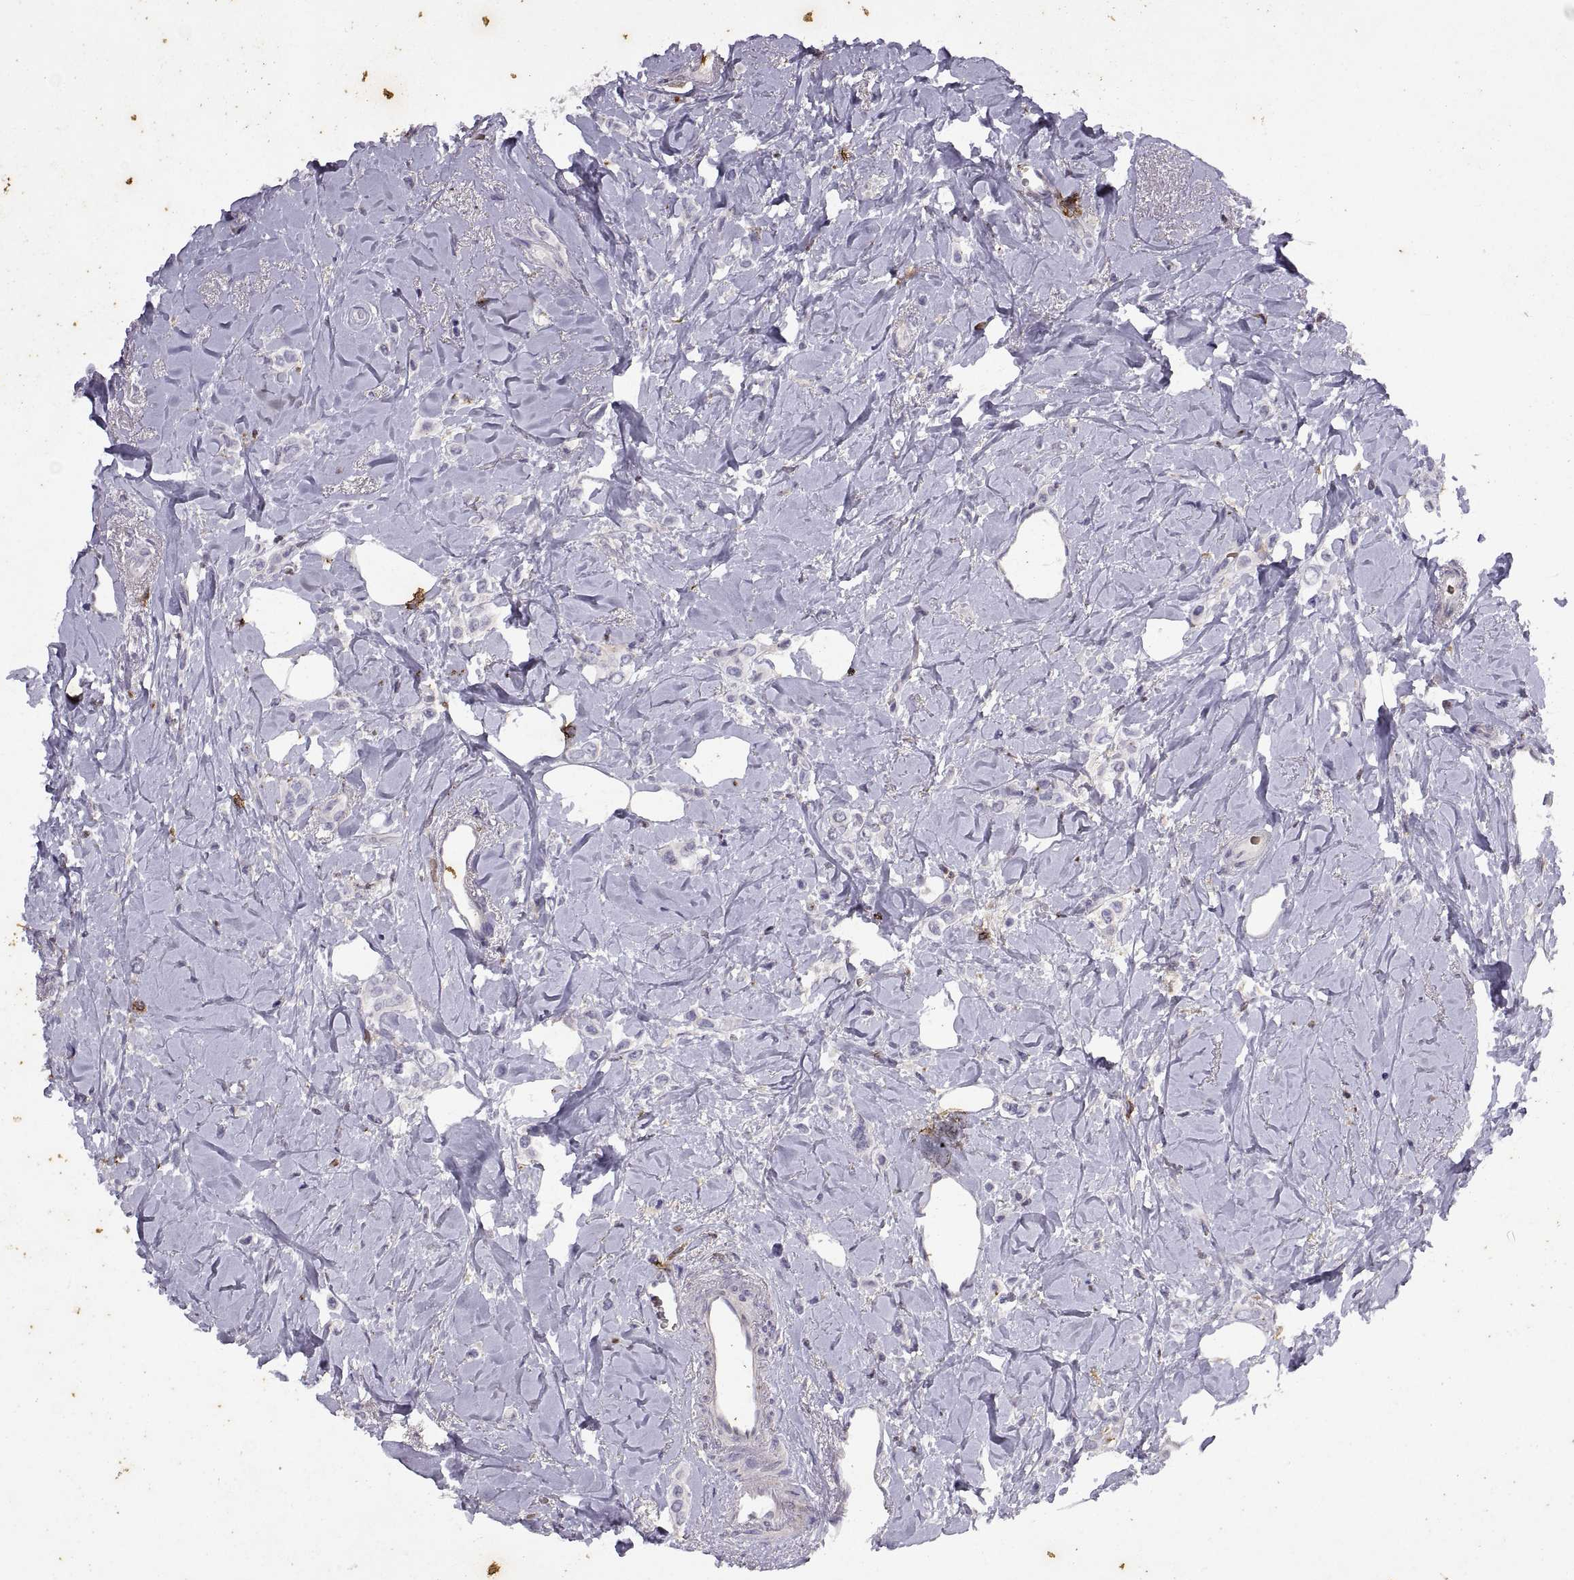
{"staining": {"intensity": "negative", "quantity": "none", "location": "none"}, "tissue": "breast cancer", "cell_type": "Tumor cells", "image_type": "cancer", "snomed": [{"axis": "morphology", "description": "Lobular carcinoma"}, {"axis": "topography", "description": "Breast"}], "caption": "Tumor cells show no significant expression in breast lobular carcinoma. Brightfield microscopy of immunohistochemistry (IHC) stained with DAB (brown) and hematoxylin (blue), captured at high magnification.", "gene": "DOK3", "patient": {"sex": "female", "age": 66}}